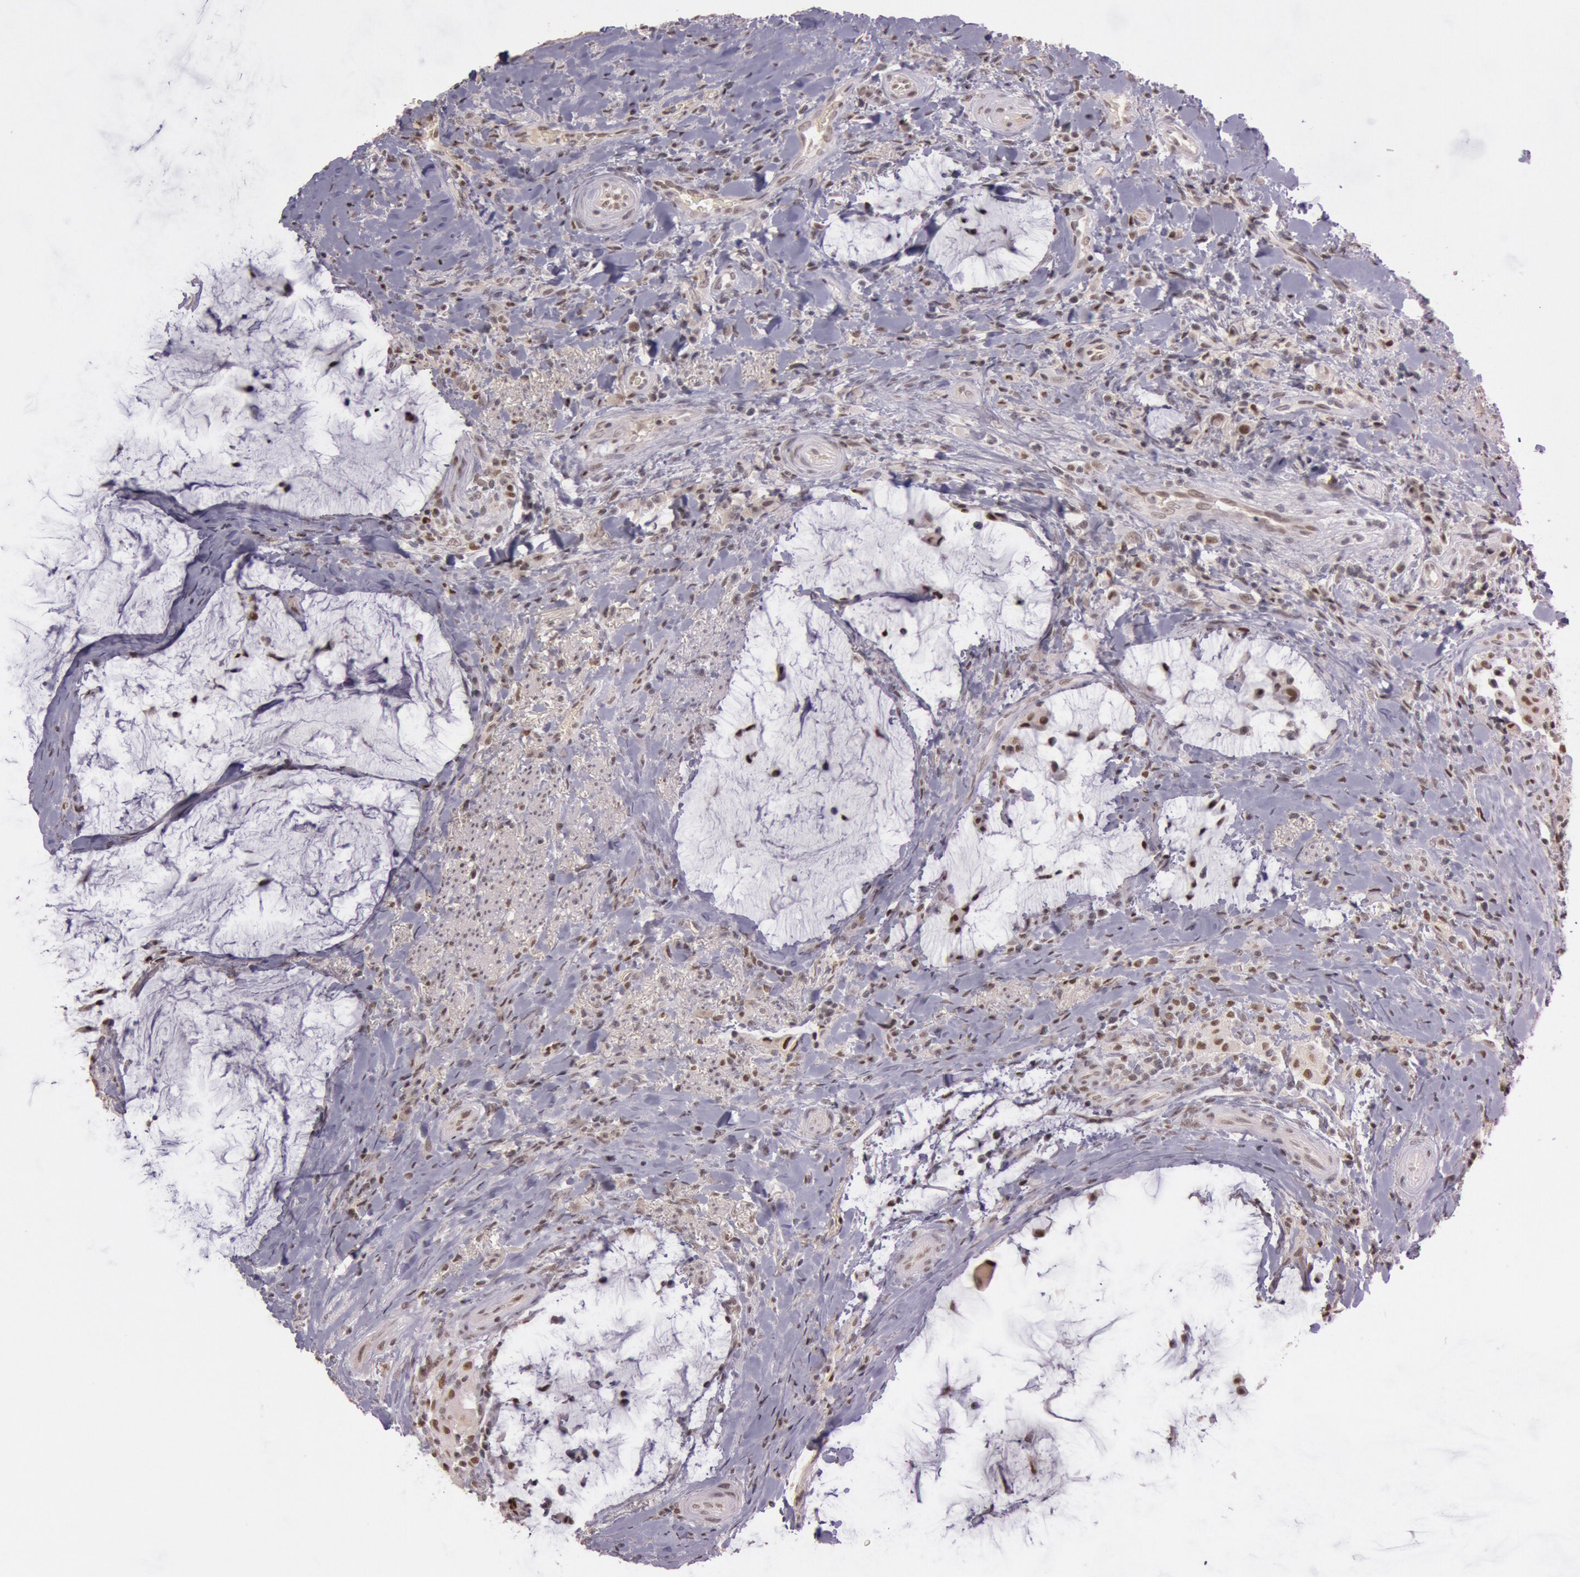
{"staining": {"intensity": "moderate", "quantity": "25%-75%", "location": "nuclear"}, "tissue": "colorectal cancer", "cell_type": "Tumor cells", "image_type": "cancer", "snomed": [{"axis": "morphology", "description": "Adenocarcinoma, NOS"}, {"axis": "topography", "description": "Rectum"}], "caption": "Tumor cells exhibit medium levels of moderate nuclear staining in approximately 25%-75% of cells in human adenocarcinoma (colorectal). The staining was performed using DAB (3,3'-diaminobenzidine), with brown indicating positive protein expression. Nuclei are stained blue with hematoxylin.", "gene": "TASL", "patient": {"sex": "female", "age": 71}}